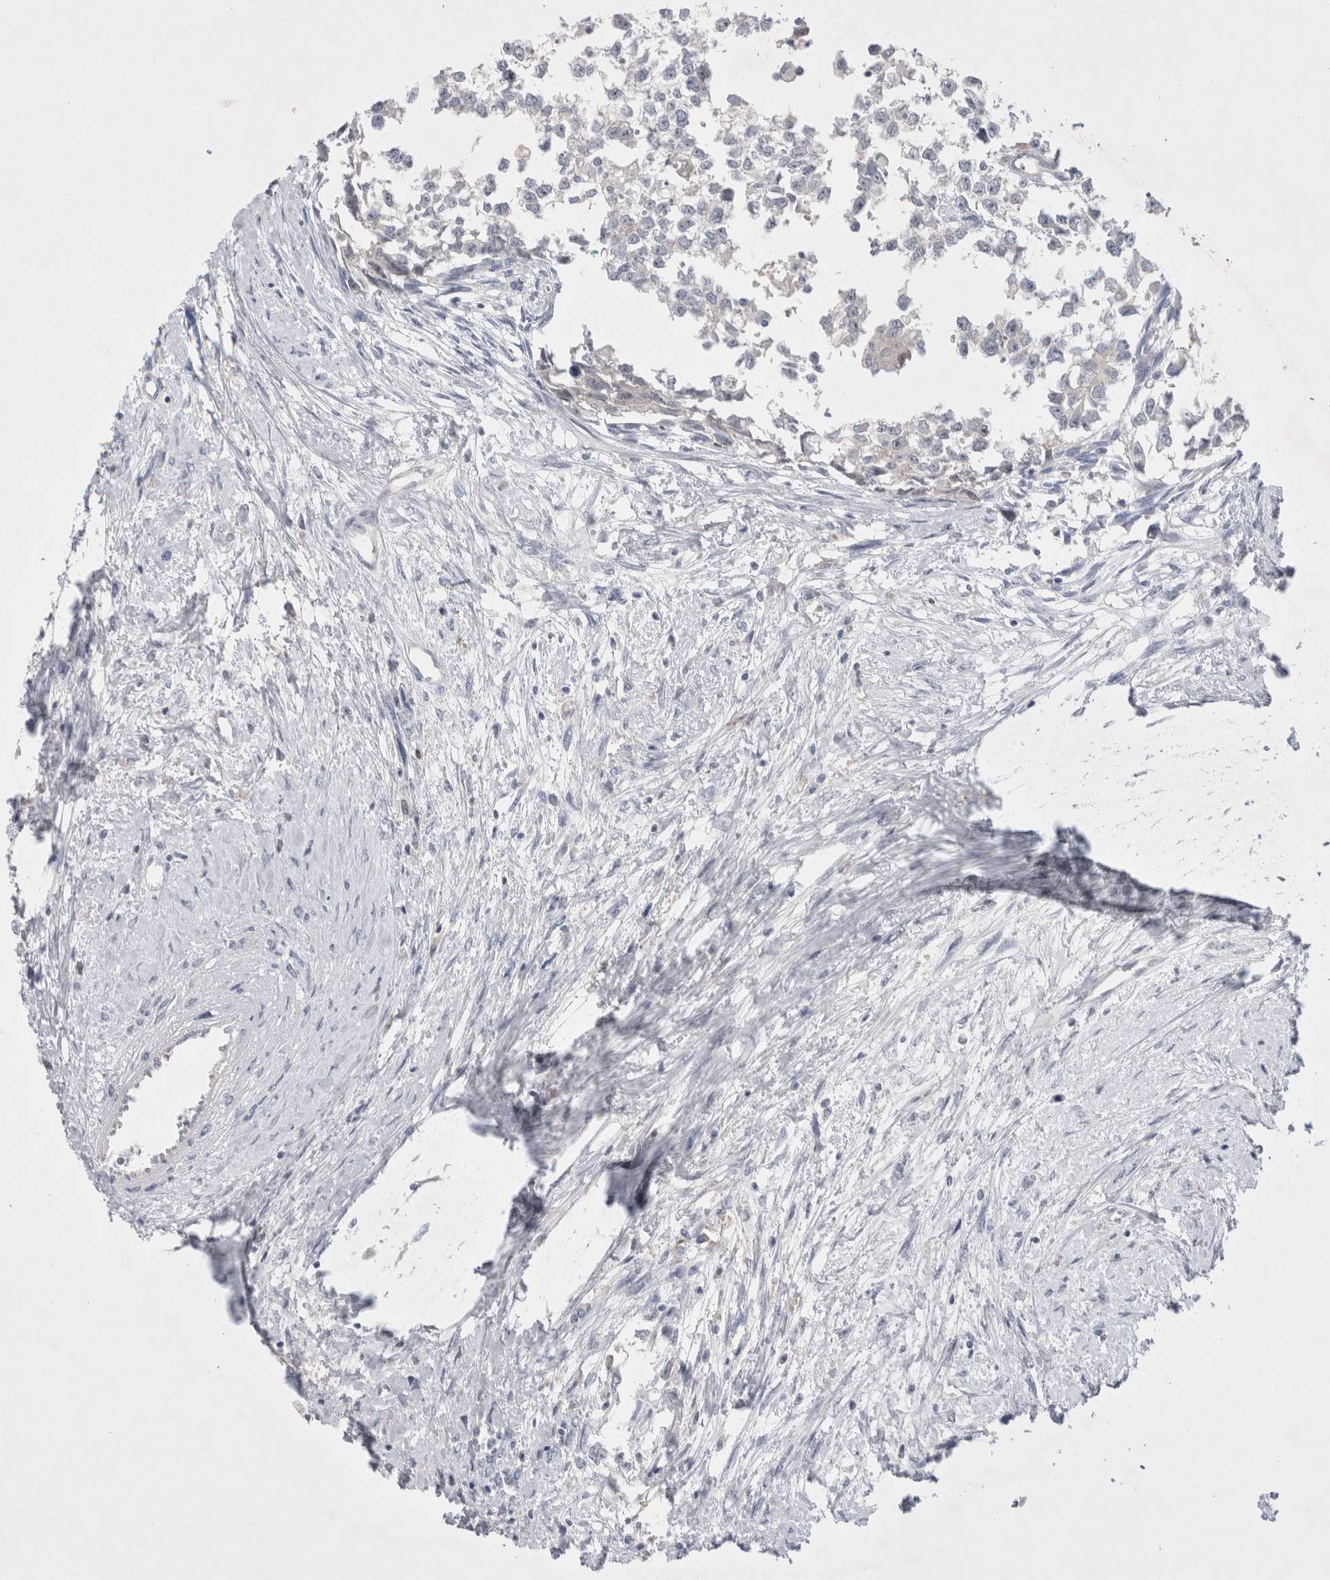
{"staining": {"intensity": "negative", "quantity": "none", "location": "none"}, "tissue": "testis cancer", "cell_type": "Tumor cells", "image_type": "cancer", "snomed": [{"axis": "morphology", "description": "Seminoma, NOS"}, {"axis": "morphology", "description": "Carcinoma, Embryonal, NOS"}, {"axis": "topography", "description": "Testis"}], "caption": "This is a photomicrograph of IHC staining of testis cancer, which shows no expression in tumor cells.", "gene": "RBM12B", "patient": {"sex": "male", "age": 51}}